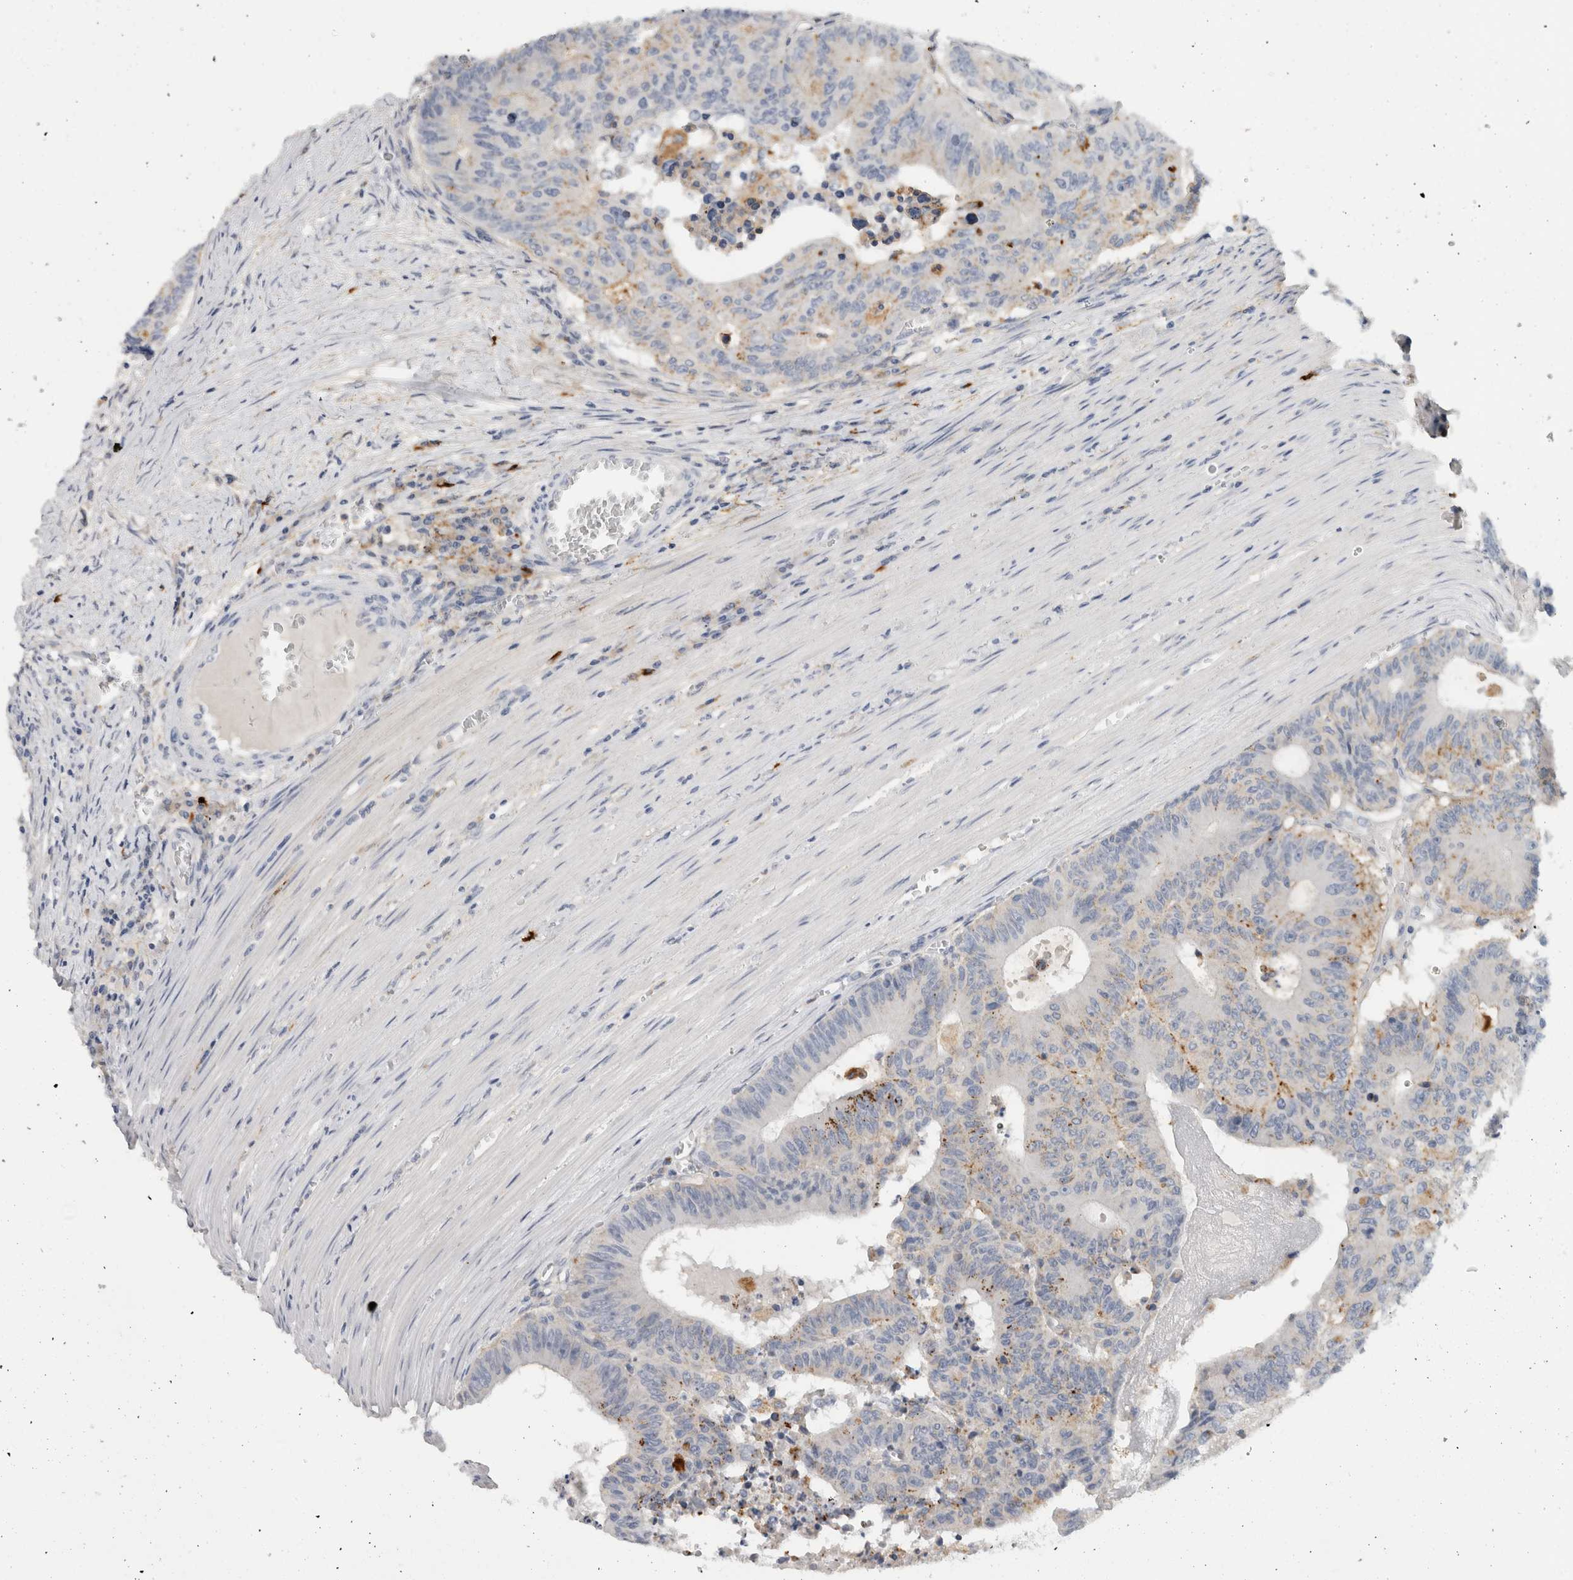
{"staining": {"intensity": "negative", "quantity": "none", "location": "none"}, "tissue": "colorectal cancer", "cell_type": "Tumor cells", "image_type": "cancer", "snomed": [{"axis": "morphology", "description": "Adenocarcinoma, NOS"}, {"axis": "topography", "description": "Colon"}], "caption": "DAB immunohistochemical staining of adenocarcinoma (colorectal) exhibits no significant expression in tumor cells.", "gene": "CD63", "patient": {"sex": "male", "age": 87}}